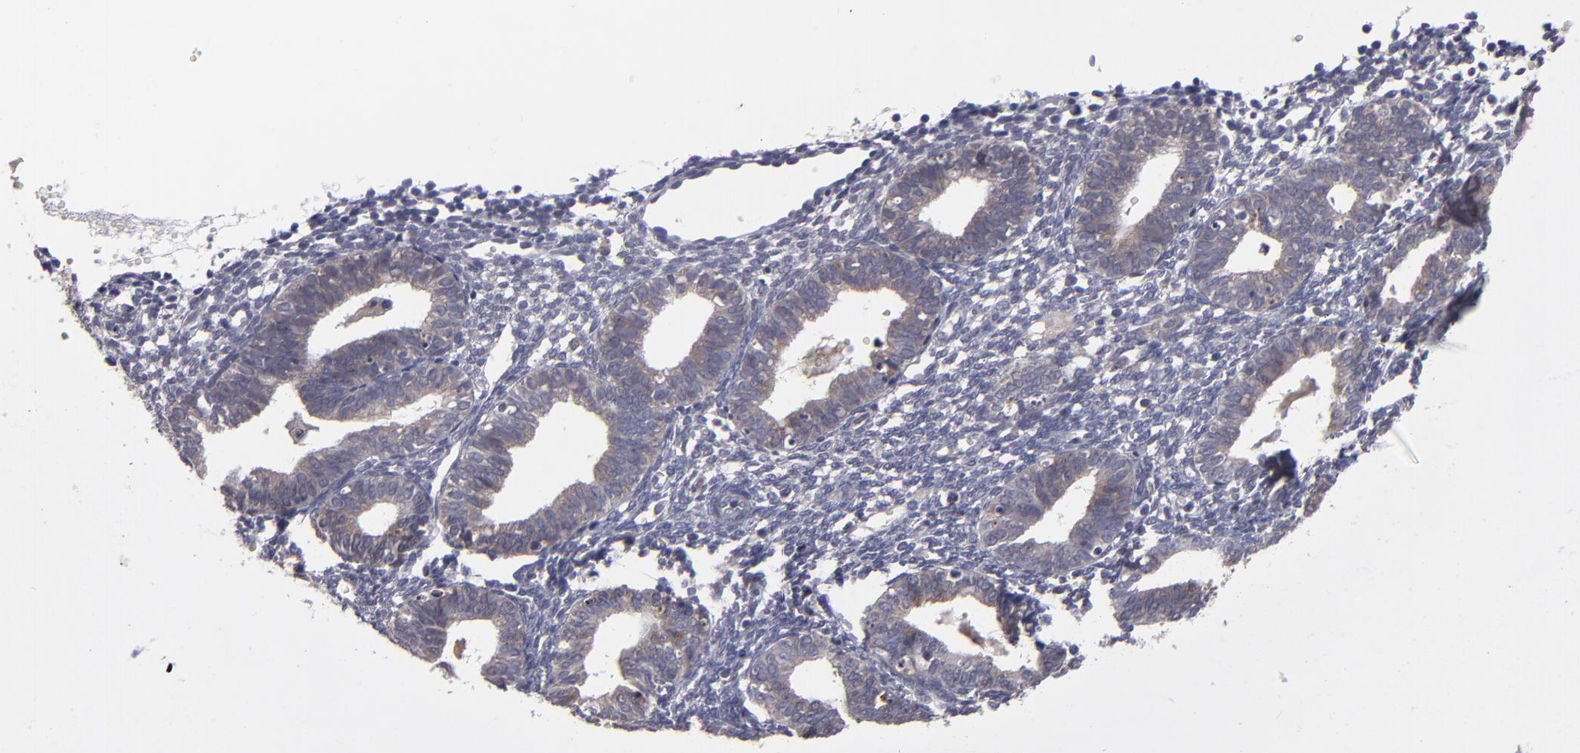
{"staining": {"intensity": "negative", "quantity": "none", "location": "none"}, "tissue": "endometrium", "cell_type": "Cells in endometrial stroma", "image_type": "normal", "snomed": [{"axis": "morphology", "description": "Normal tissue, NOS"}, {"axis": "topography", "description": "Endometrium"}], "caption": "Histopathology image shows no significant protein positivity in cells in endometrial stroma of normal endometrium.", "gene": "IL12A", "patient": {"sex": "female", "age": 61}}